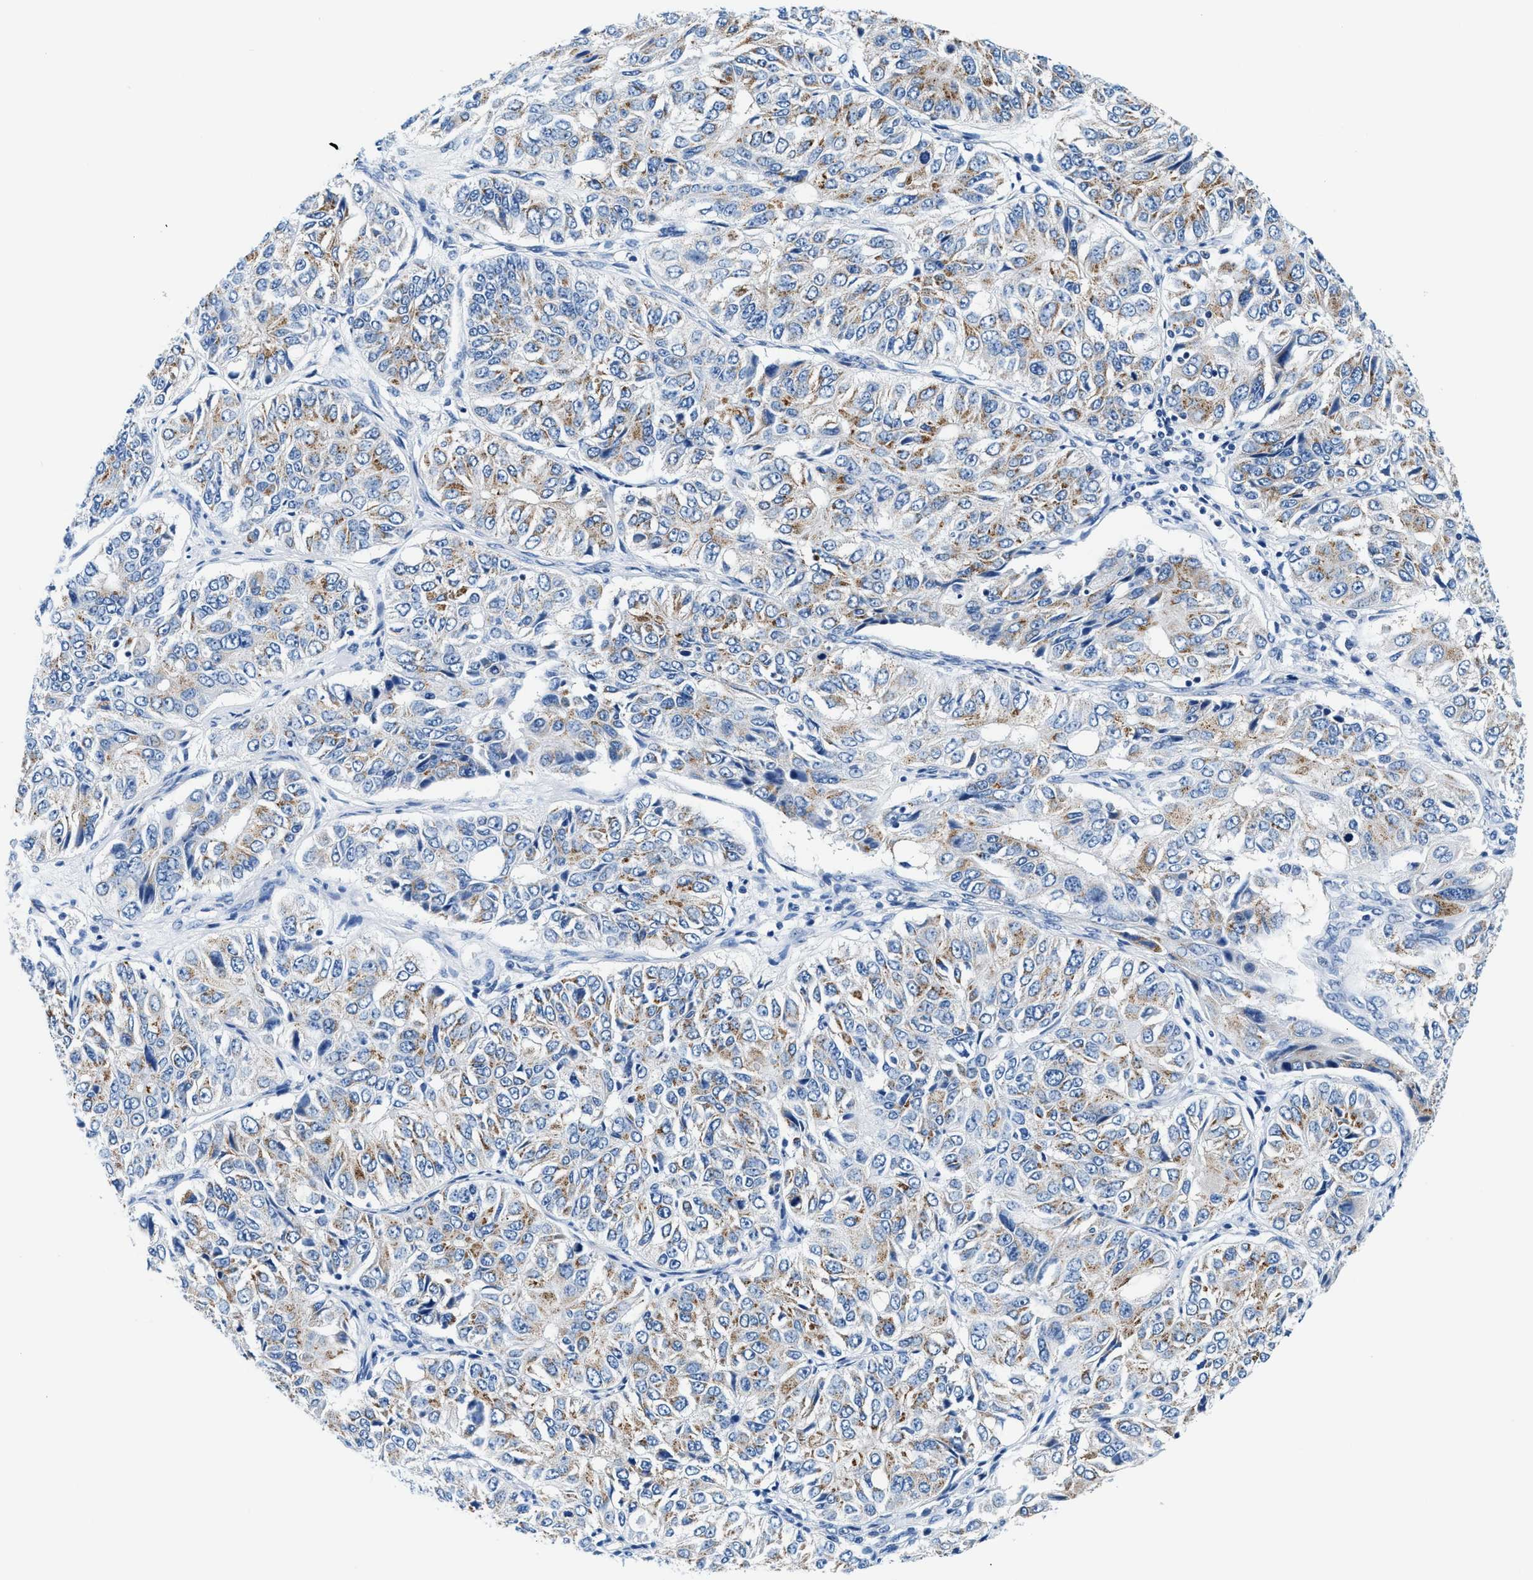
{"staining": {"intensity": "weak", "quantity": ">75%", "location": "cytoplasmic/membranous"}, "tissue": "ovarian cancer", "cell_type": "Tumor cells", "image_type": "cancer", "snomed": [{"axis": "morphology", "description": "Carcinoma, endometroid"}, {"axis": "topography", "description": "Ovary"}], "caption": "Immunohistochemical staining of human endometroid carcinoma (ovarian) demonstrates low levels of weak cytoplasmic/membranous staining in about >75% of tumor cells.", "gene": "VPS53", "patient": {"sex": "female", "age": 51}}